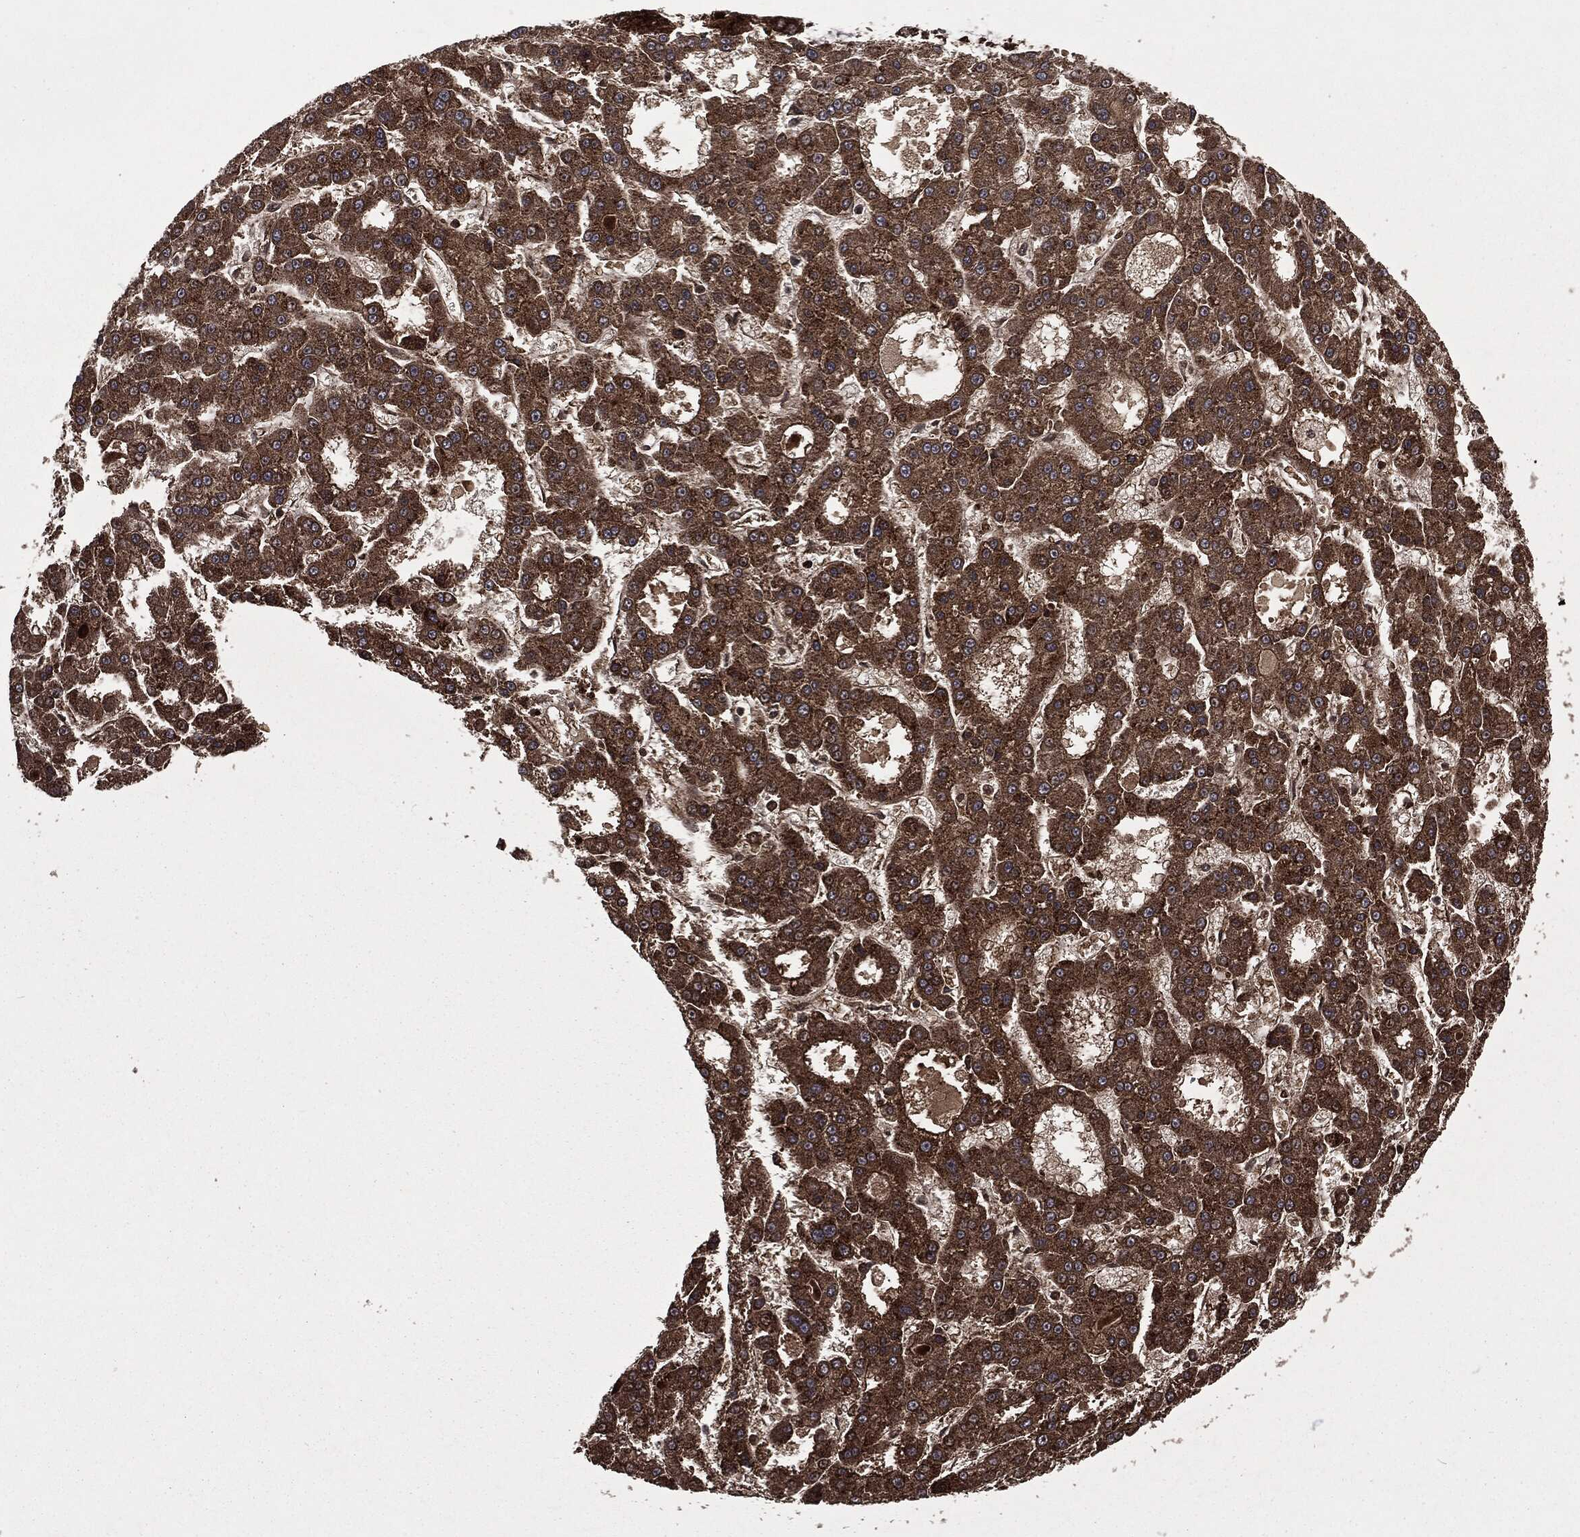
{"staining": {"intensity": "strong", "quantity": ">75%", "location": "cytoplasmic/membranous"}, "tissue": "liver cancer", "cell_type": "Tumor cells", "image_type": "cancer", "snomed": [{"axis": "morphology", "description": "Carcinoma, Hepatocellular, NOS"}, {"axis": "topography", "description": "Liver"}], "caption": "Hepatocellular carcinoma (liver) stained with a protein marker exhibits strong staining in tumor cells.", "gene": "CARD6", "patient": {"sex": "male", "age": 70}}